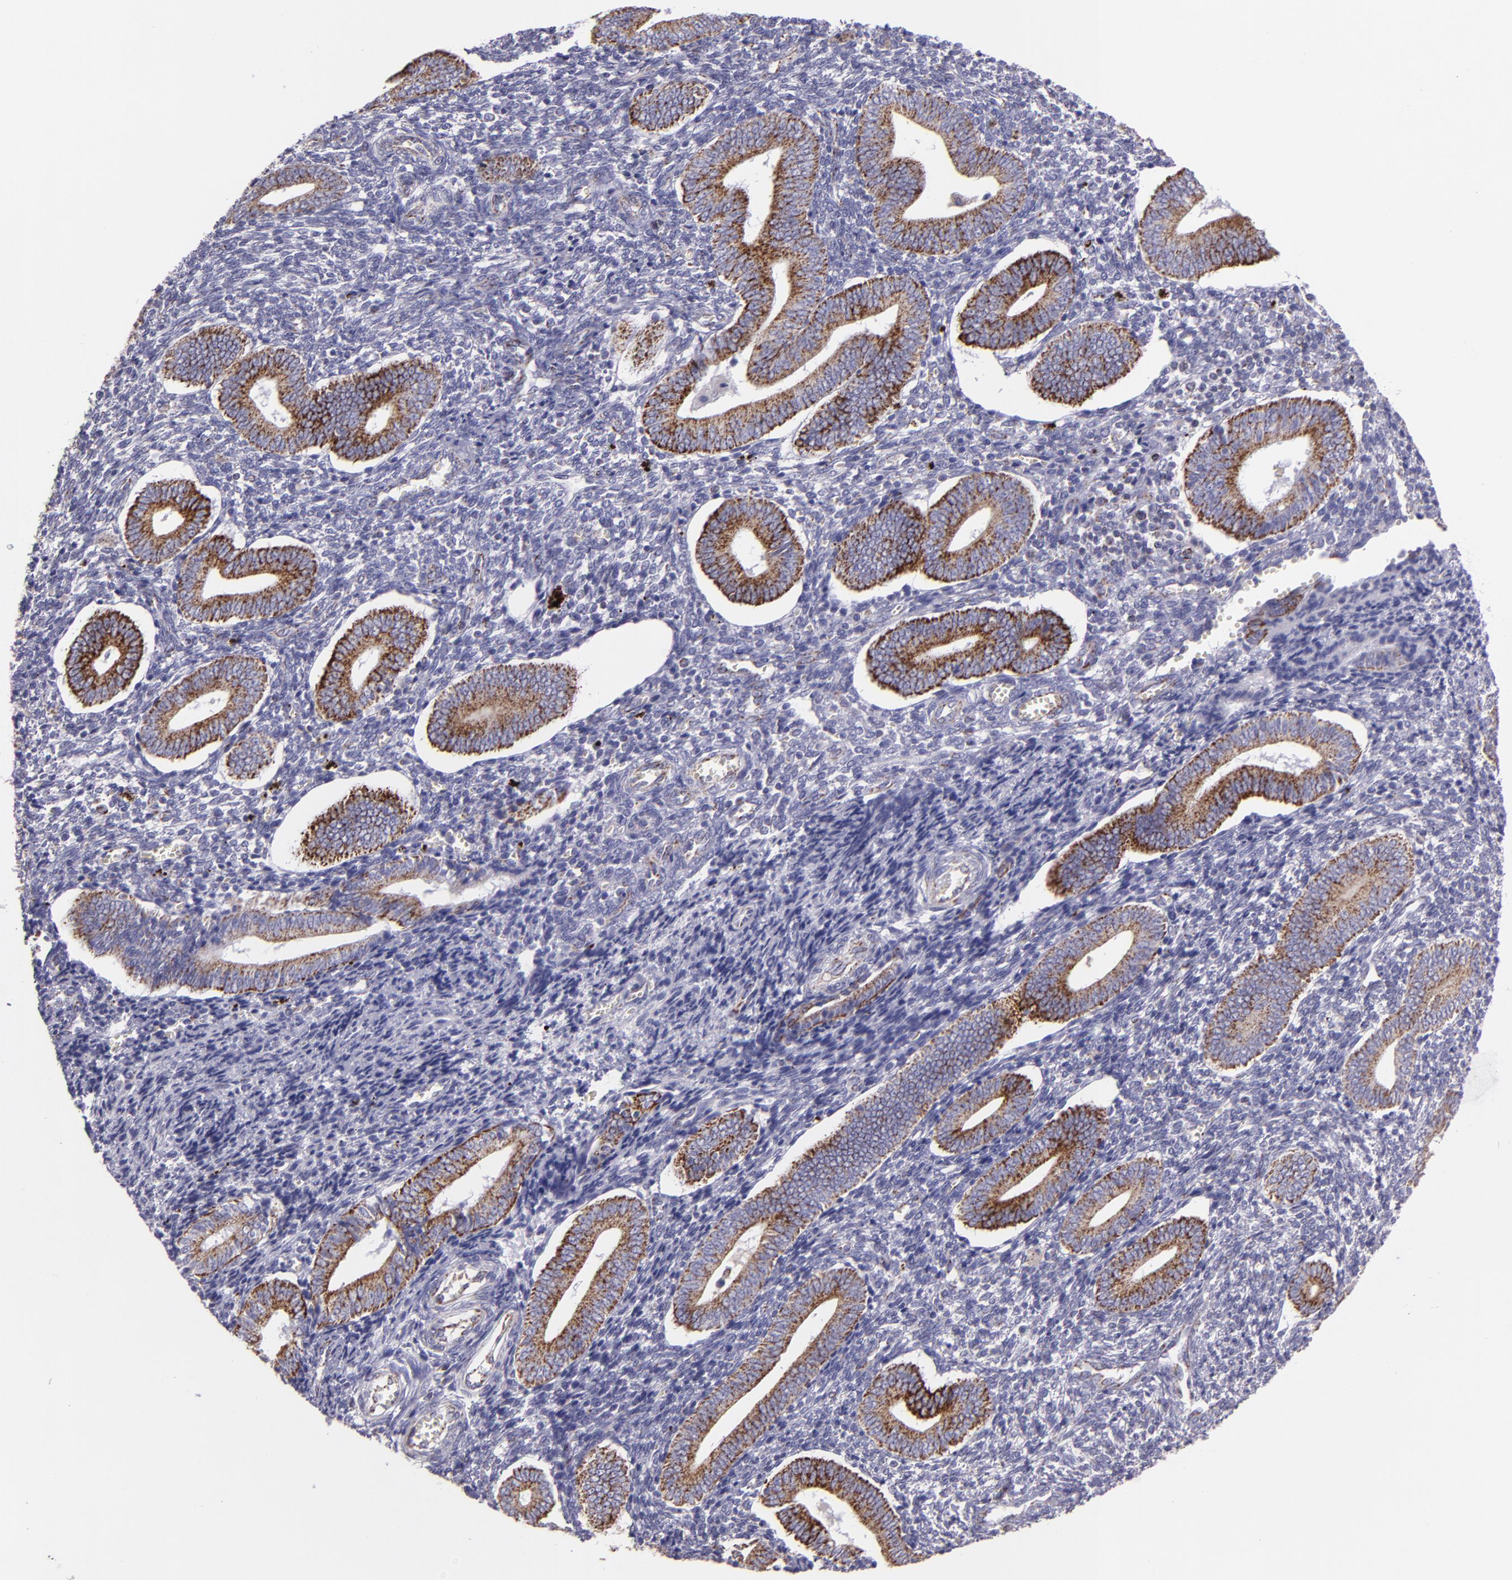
{"staining": {"intensity": "negative", "quantity": "none", "location": "none"}, "tissue": "endometrium", "cell_type": "Cells in endometrial stroma", "image_type": "normal", "snomed": [{"axis": "morphology", "description": "Normal tissue, NOS"}, {"axis": "topography", "description": "Uterus"}, {"axis": "topography", "description": "Endometrium"}], "caption": "An immunohistochemistry image of normal endometrium is shown. There is no staining in cells in endometrial stroma of endometrium.", "gene": "HSPD1", "patient": {"sex": "female", "age": 33}}